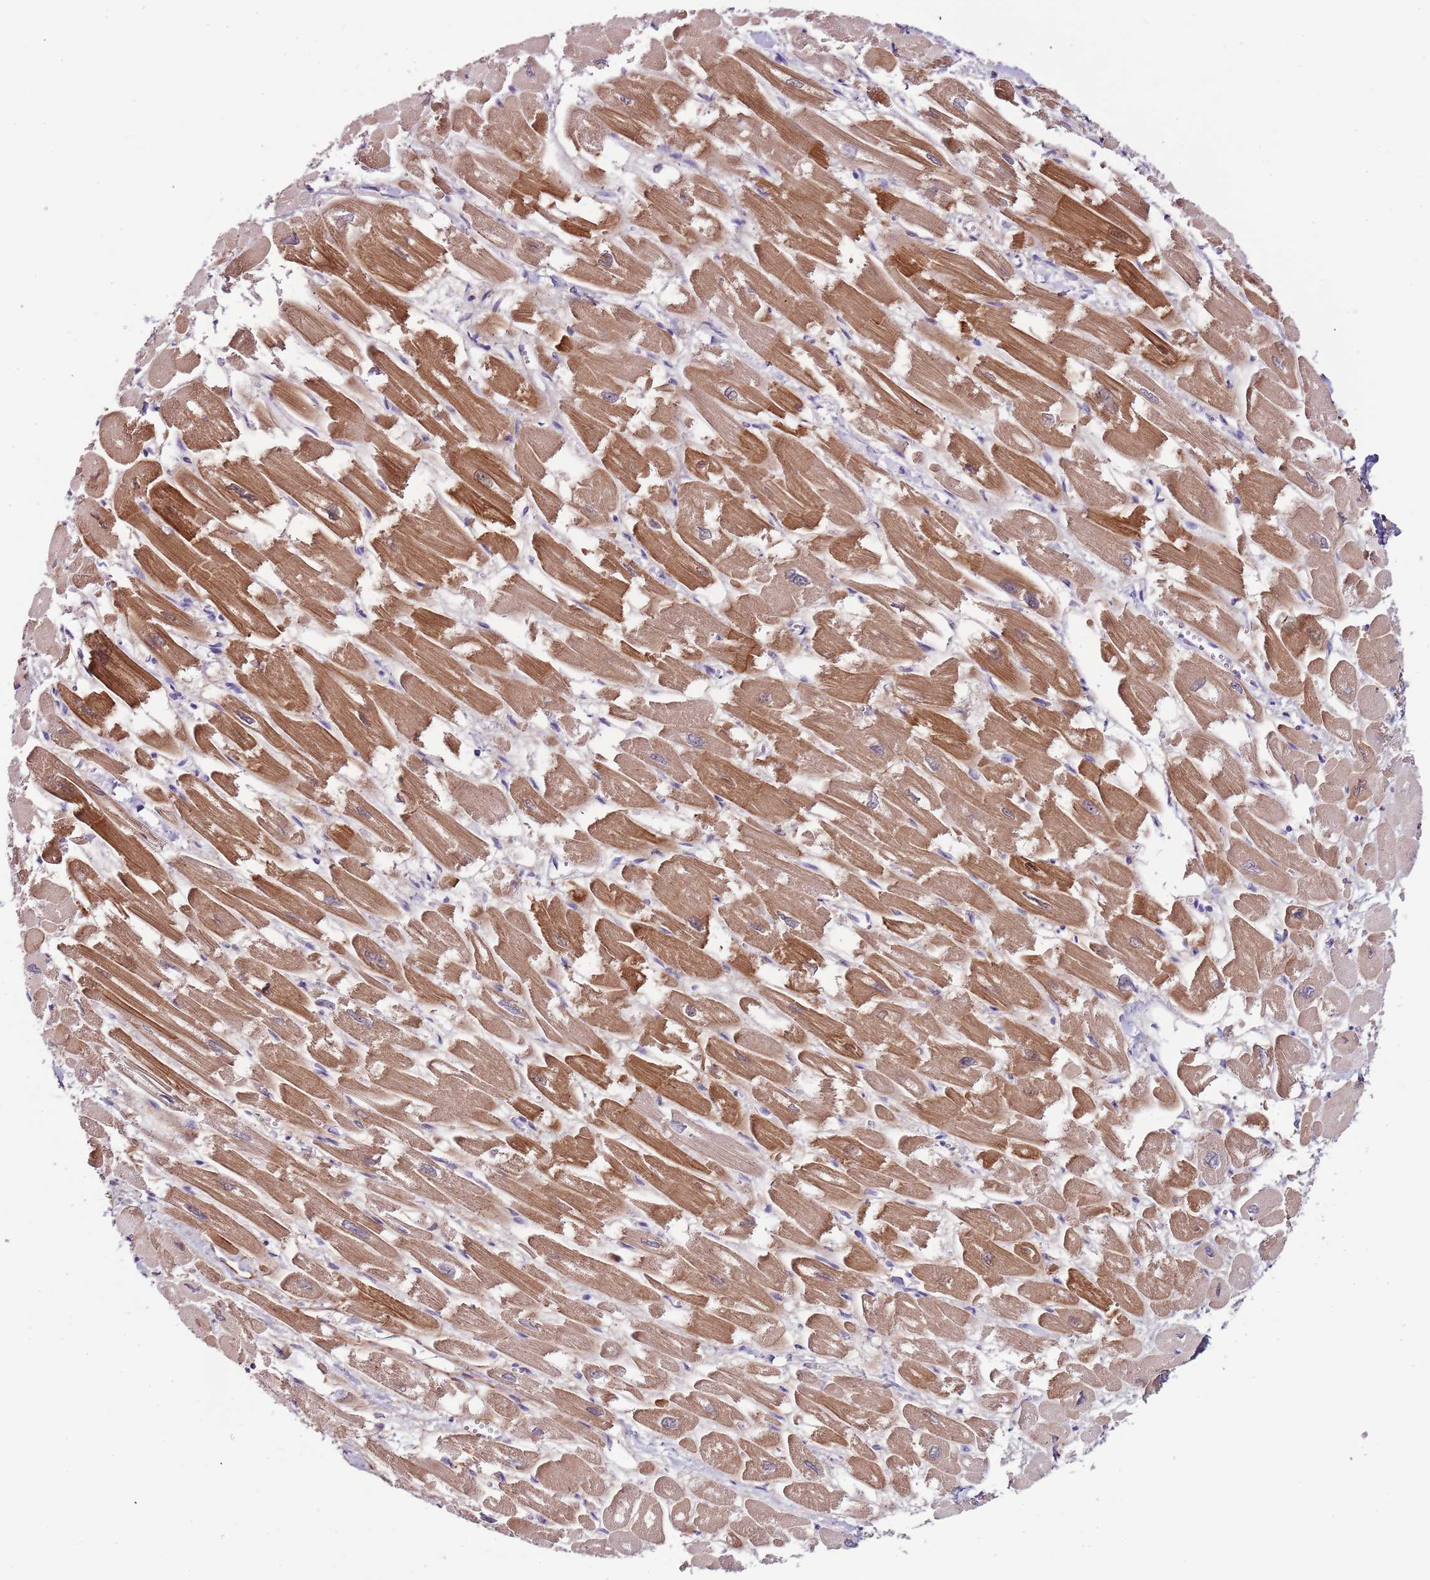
{"staining": {"intensity": "moderate", "quantity": "25%-75%", "location": "cytoplasmic/membranous"}, "tissue": "heart muscle", "cell_type": "Cardiomyocytes", "image_type": "normal", "snomed": [{"axis": "morphology", "description": "Normal tissue, NOS"}, {"axis": "topography", "description": "Heart"}], "caption": "Moderate cytoplasmic/membranous positivity for a protein is seen in approximately 25%-75% of cardiomyocytes of unremarkable heart muscle using immunohistochemistry.", "gene": "NKX2", "patient": {"sex": "male", "age": 54}}